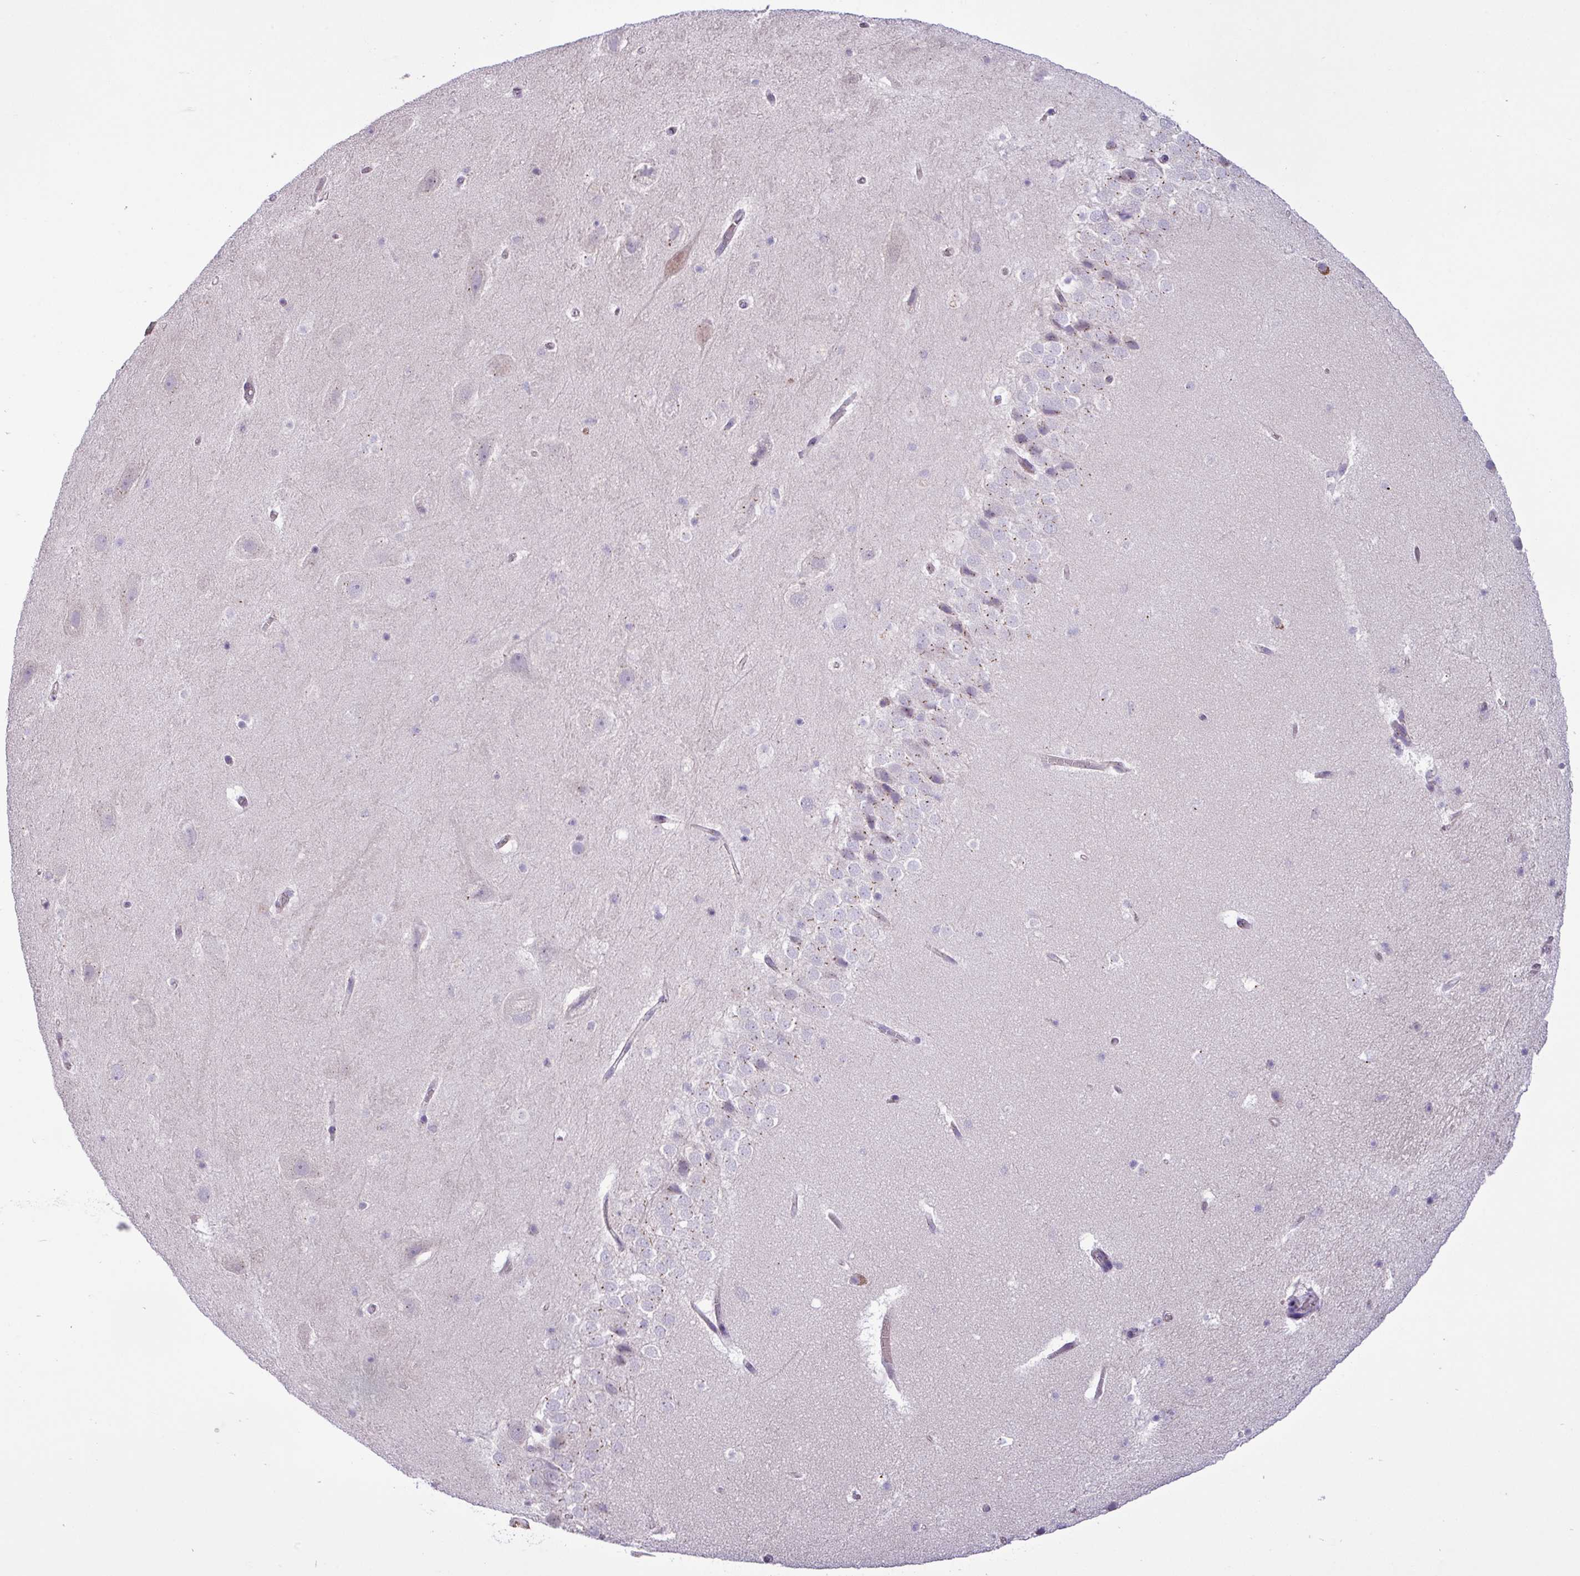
{"staining": {"intensity": "negative", "quantity": "none", "location": "none"}, "tissue": "hippocampus", "cell_type": "Glial cells", "image_type": "normal", "snomed": [{"axis": "morphology", "description": "Normal tissue, NOS"}, {"axis": "topography", "description": "Hippocampus"}], "caption": "Immunohistochemistry photomicrograph of normal human hippocampus stained for a protein (brown), which reveals no staining in glial cells. (Immunohistochemistry (ihc), brightfield microscopy, high magnification).", "gene": "SPINK8", "patient": {"sex": "male", "age": 37}}